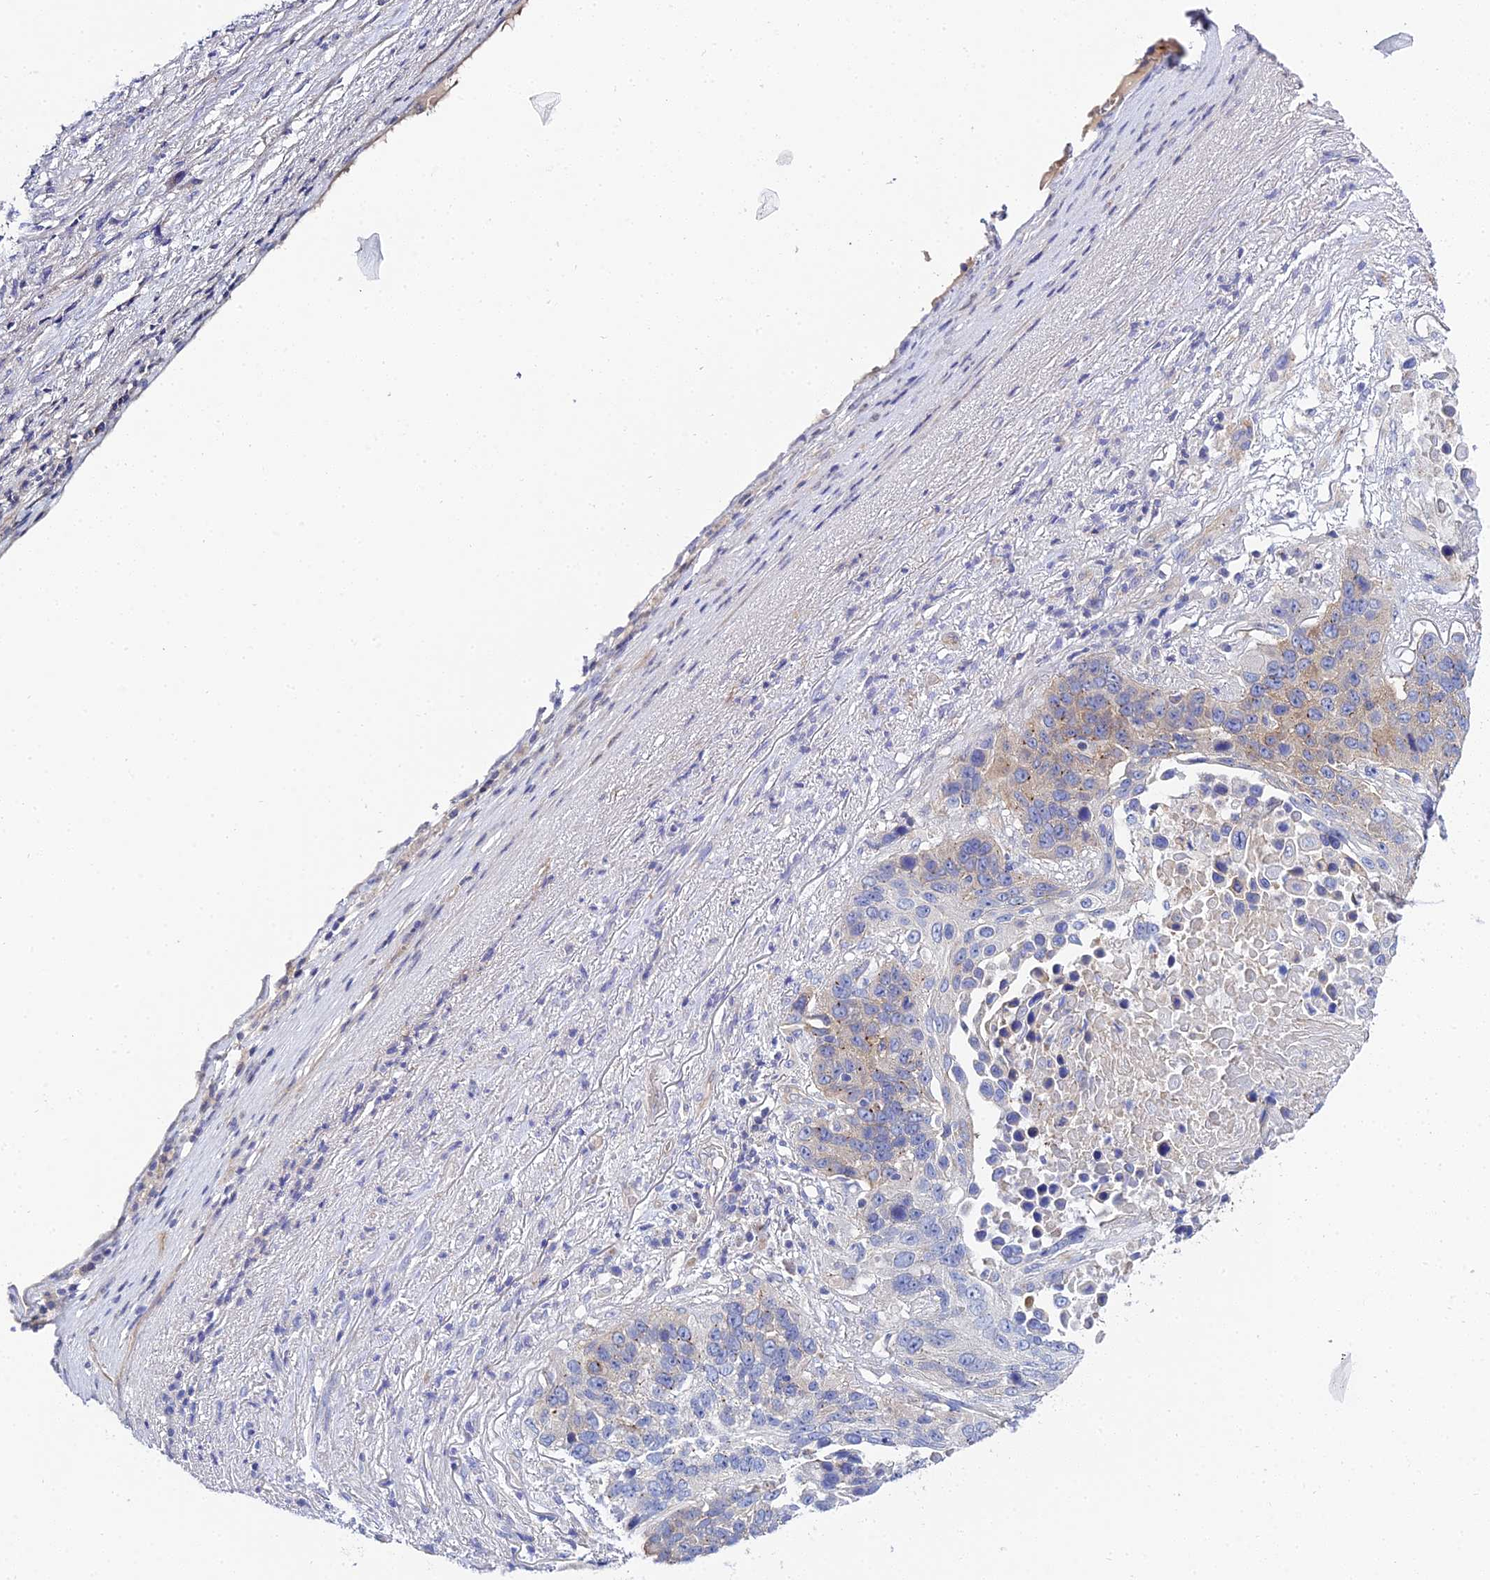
{"staining": {"intensity": "weak", "quantity": "<25%", "location": "cytoplasmic/membranous"}, "tissue": "lung cancer", "cell_type": "Tumor cells", "image_type": "cancer", "snomed": [{"axis": "morphology", "description": "Normal tissue, NOS"}, {"axis": "morphology", "description": "Squamous cell carcinoma, NOS"}, {"axis": "topography", "description": "Lymph node"}, {"axis": "topography", "description": "Lung"}], "caption": "Protein analysis of lung squamous cell carcinoma exhibits no significant staining in tumor cells. (DAB (3,3'-diaminobenzidine) immunohistochemistry with hematoxylin counter stain).", "gene": "APOBEC3H", "patient": {"sex": "male", "age": 66}}